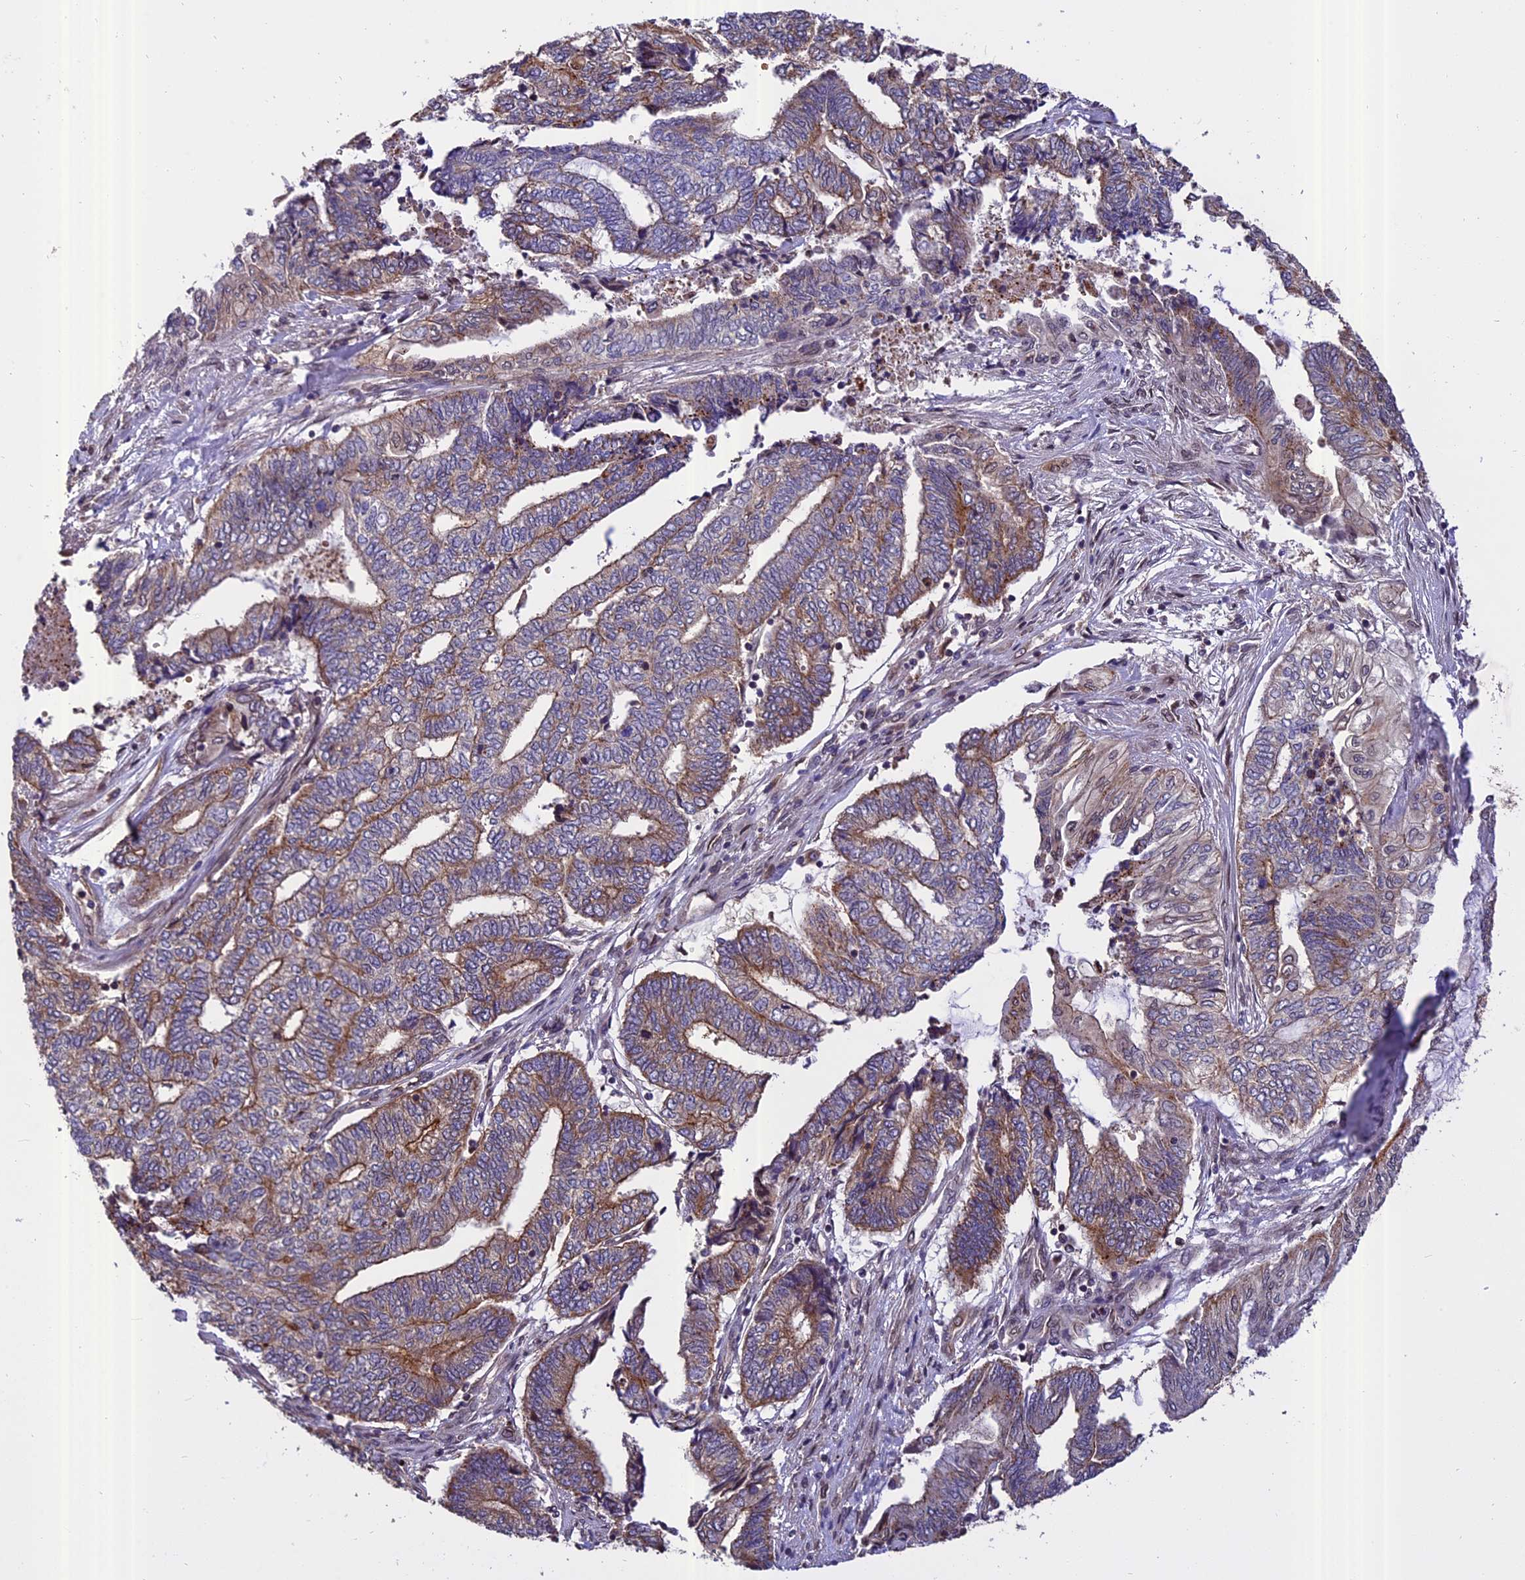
{"staining": {"intensity": "moderate", "quantity": ">75%", "location": "cytoplasmic/membranous"}, "tissue": "endometrial cancer", "cell_type": "Tumor cells", "image_type": "cancer", "snomed": [{"axis": "morphology", "description": "Adenocarcinoma, NOS"}, {"axis": "topography", "description": "Uterus"}, {"axis": "topography", "description": "Endometrium"}], "caption": "Immunohistochemistry photomicrograph of human endometrial adenocarcinoma stained for a protein (brown), which displays medium levels of moderate cytoplasmic/membranous expression in about >75% of tumor cells.", "gene": "CHMP2A", "patient": {"sex": "female", "age": 70}}